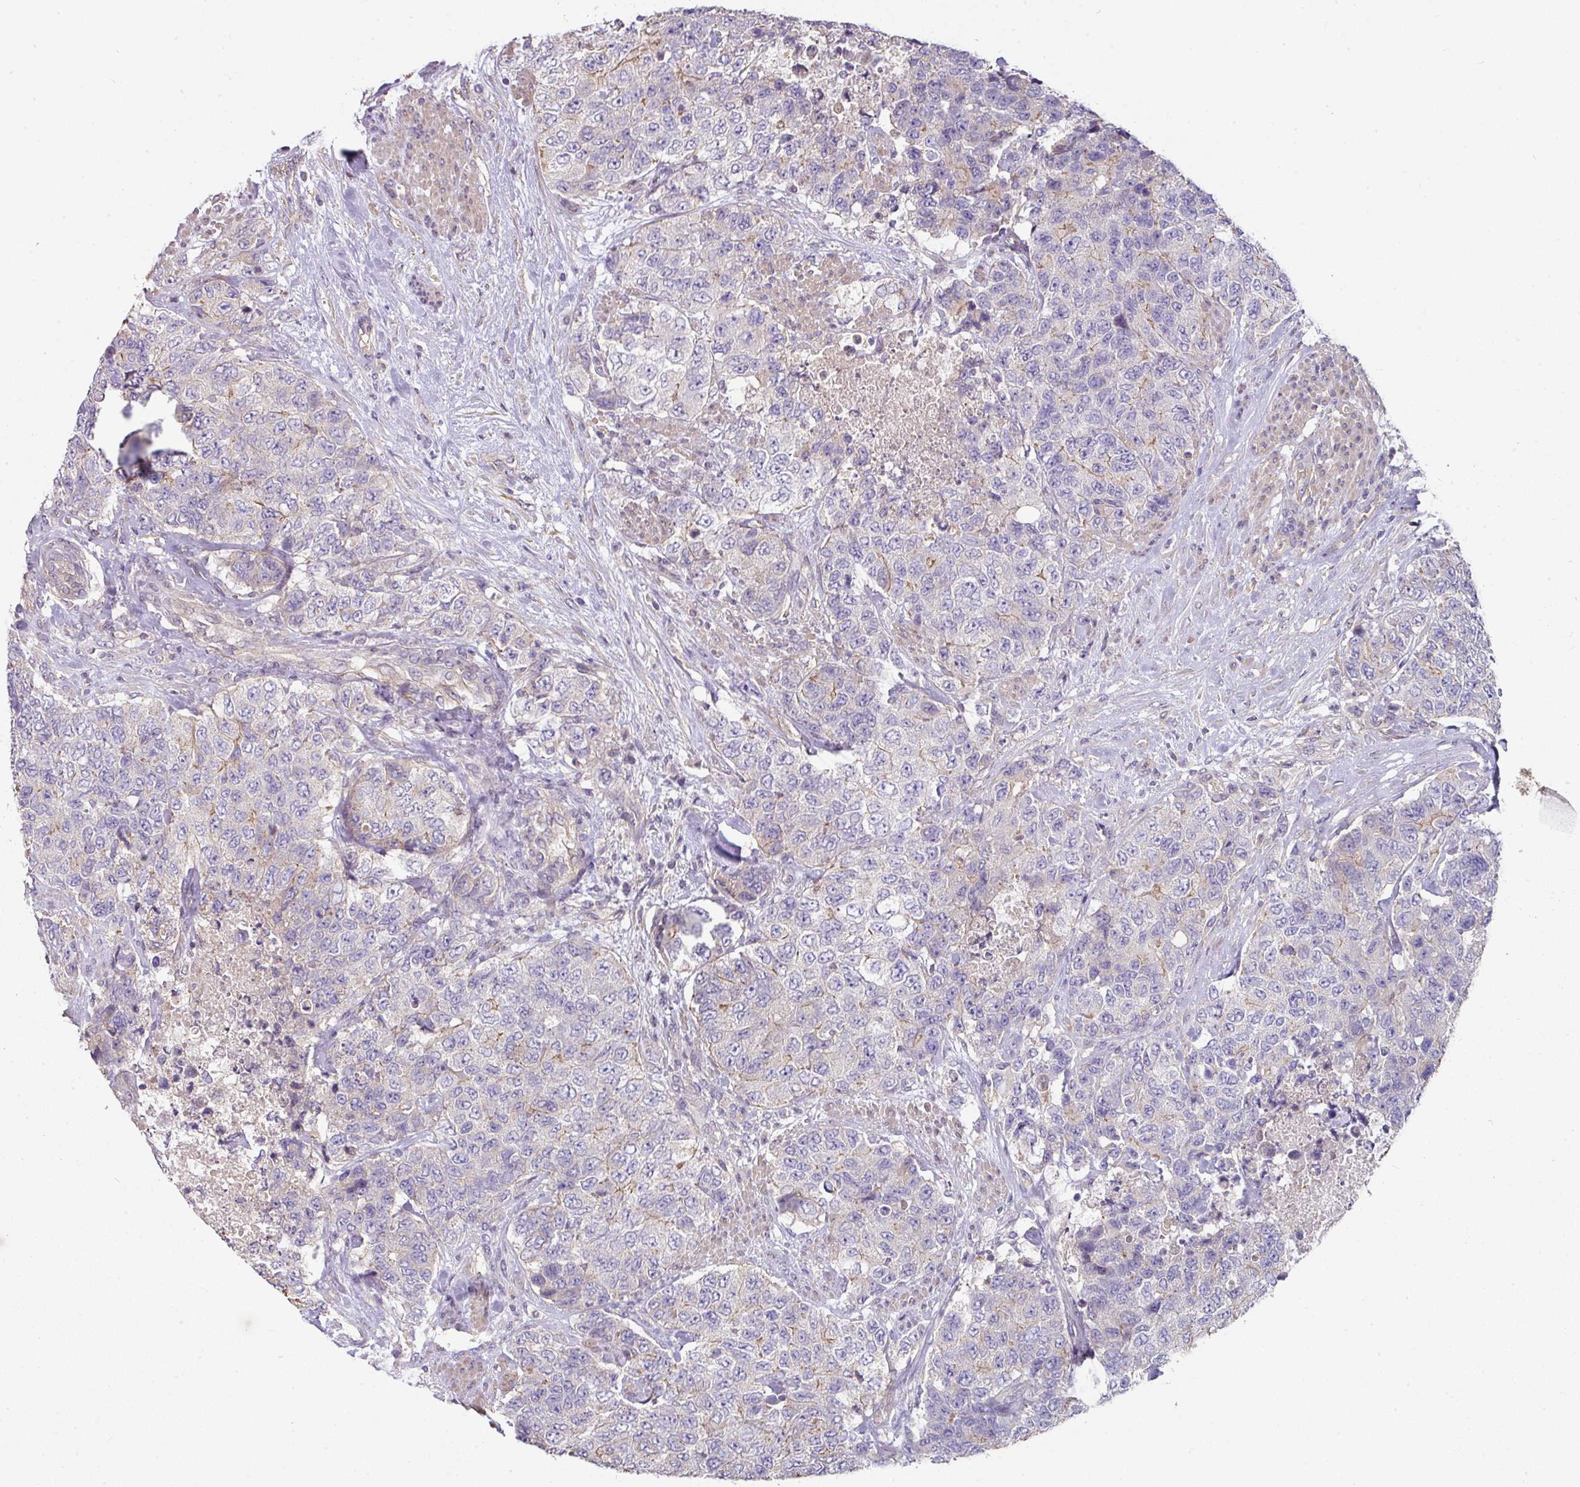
{"staining": {"intensity": "weak", "quantity": "<25%", "location": "cytoplasmic/membranous"}, "tissue": "urothelial cancer", "cell_type": "Tumor cells", "image_type": "cancer", "snomed": [{"axis": "morphology", "description": "Urothelial carcinoma, High grade"}, {"axis": "topography", "description": "Urinary bladder"}], "caption": "This is a photomicrograph of immunohistochemistry (IHC) staining of urothelial cancer, which shows no positivity in tumor cells.", "gene": "C4orf48", "patient": {"sex": "female", "age": 78}}